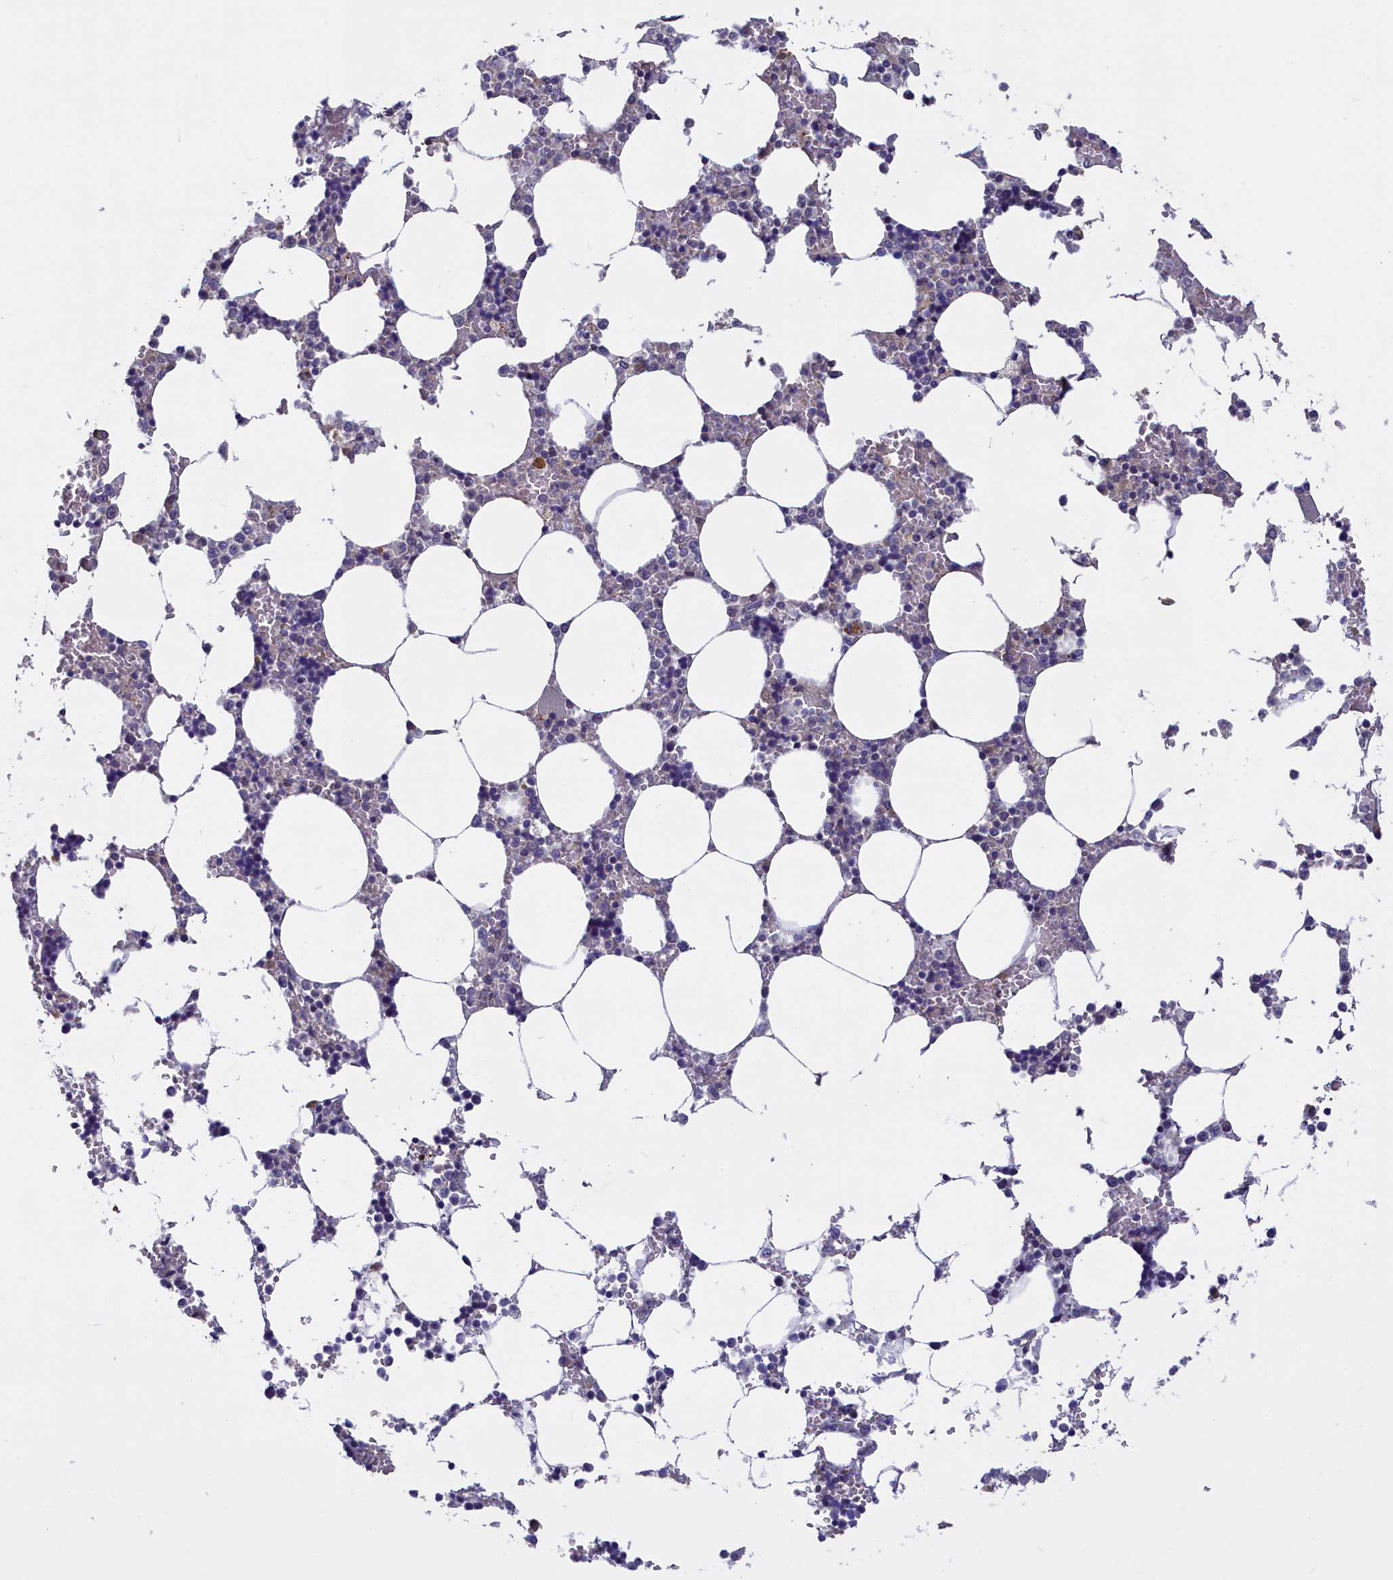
{"staining": {"intensity": "strong", "quantity": "<25%", "location": "cytoplasmic/membranous,nuclear"}, "tissue": "bone marrow", "cell_type": "Hematopoietic cells", "image_type": "normal", "snomed": [{"axis": "morphology", "description": "Normal tissue, NOS"}, {"axis": "topography", "description": "Bone marrow"}], "caption": "The photomicrograph shows staining of benign bone marrow, revealing strong cytoplasmic/membranous,nuclear protein positivity (brown color) within hematopoietic cells. The protein is shown in brown color, while the nuclei are stained blue.", "gene": "UCHL3", "patient": {"sex": "male", "age": 64}}